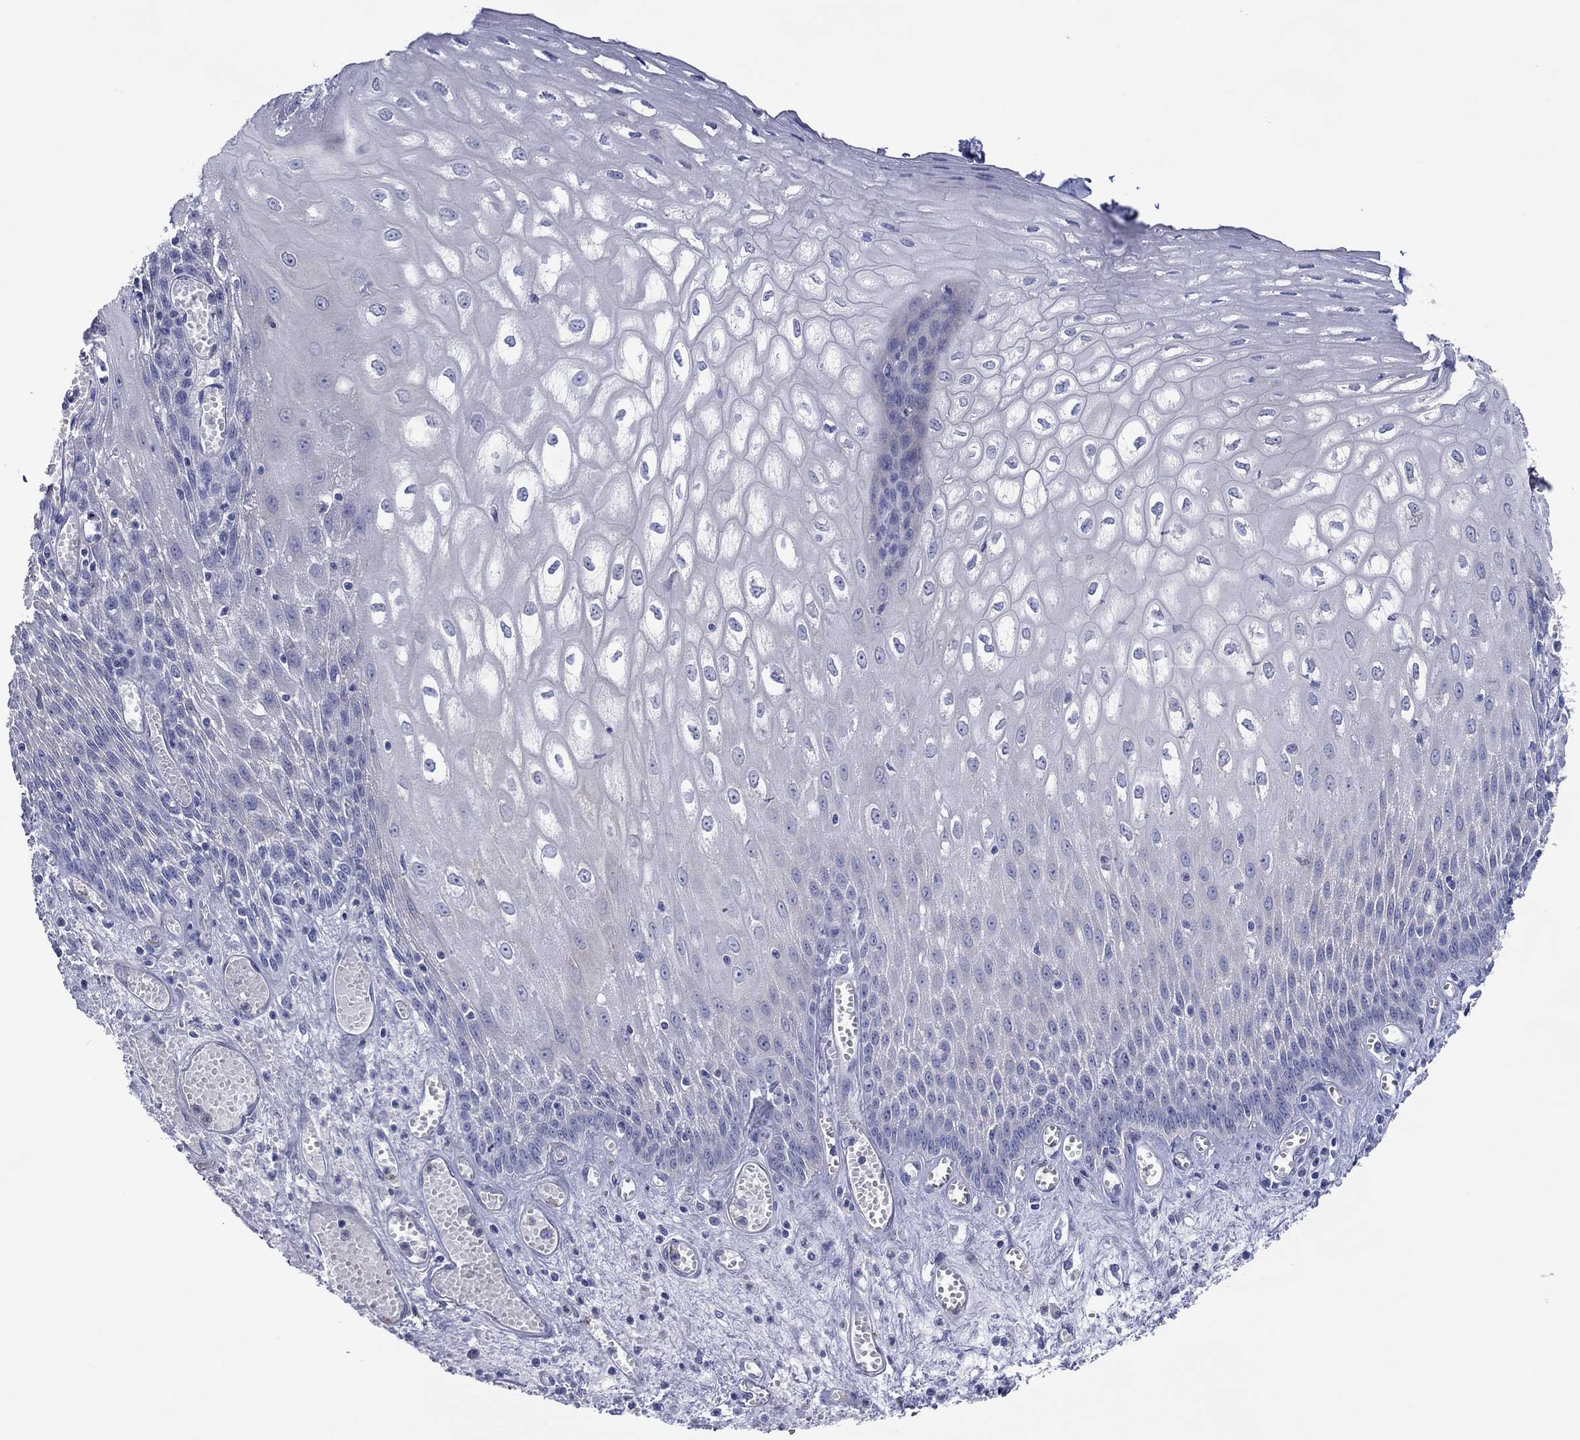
{"staining": {"intensity": "weak", "quantity": "25%-75%", "location": "cytoplasmic/membranous"}, "tissue": "esophagus", "cell_type": "Squamous epithelial cells", "image_type": "normal", "snomed": [{"axis": "morphology", "description": "Normal tissue, NOS"}, {"axis": "topography", "description": "Esophagus"}], "caption": "Protein expression by immunohistochemistry exhibits weak cytoplasmic/membranous positivity in approximately 25%-75% of squamous epithelial cells in normal esophagus. The staining was performed using DAB (3,3'-diaminobenzidine) to visualize the protein expression in brown, while the nuclei were stained in blue with hematoxylin (Magnification: 20x).", "gene": "TPRN", "patient": {"sex": "male", "age": 58}}